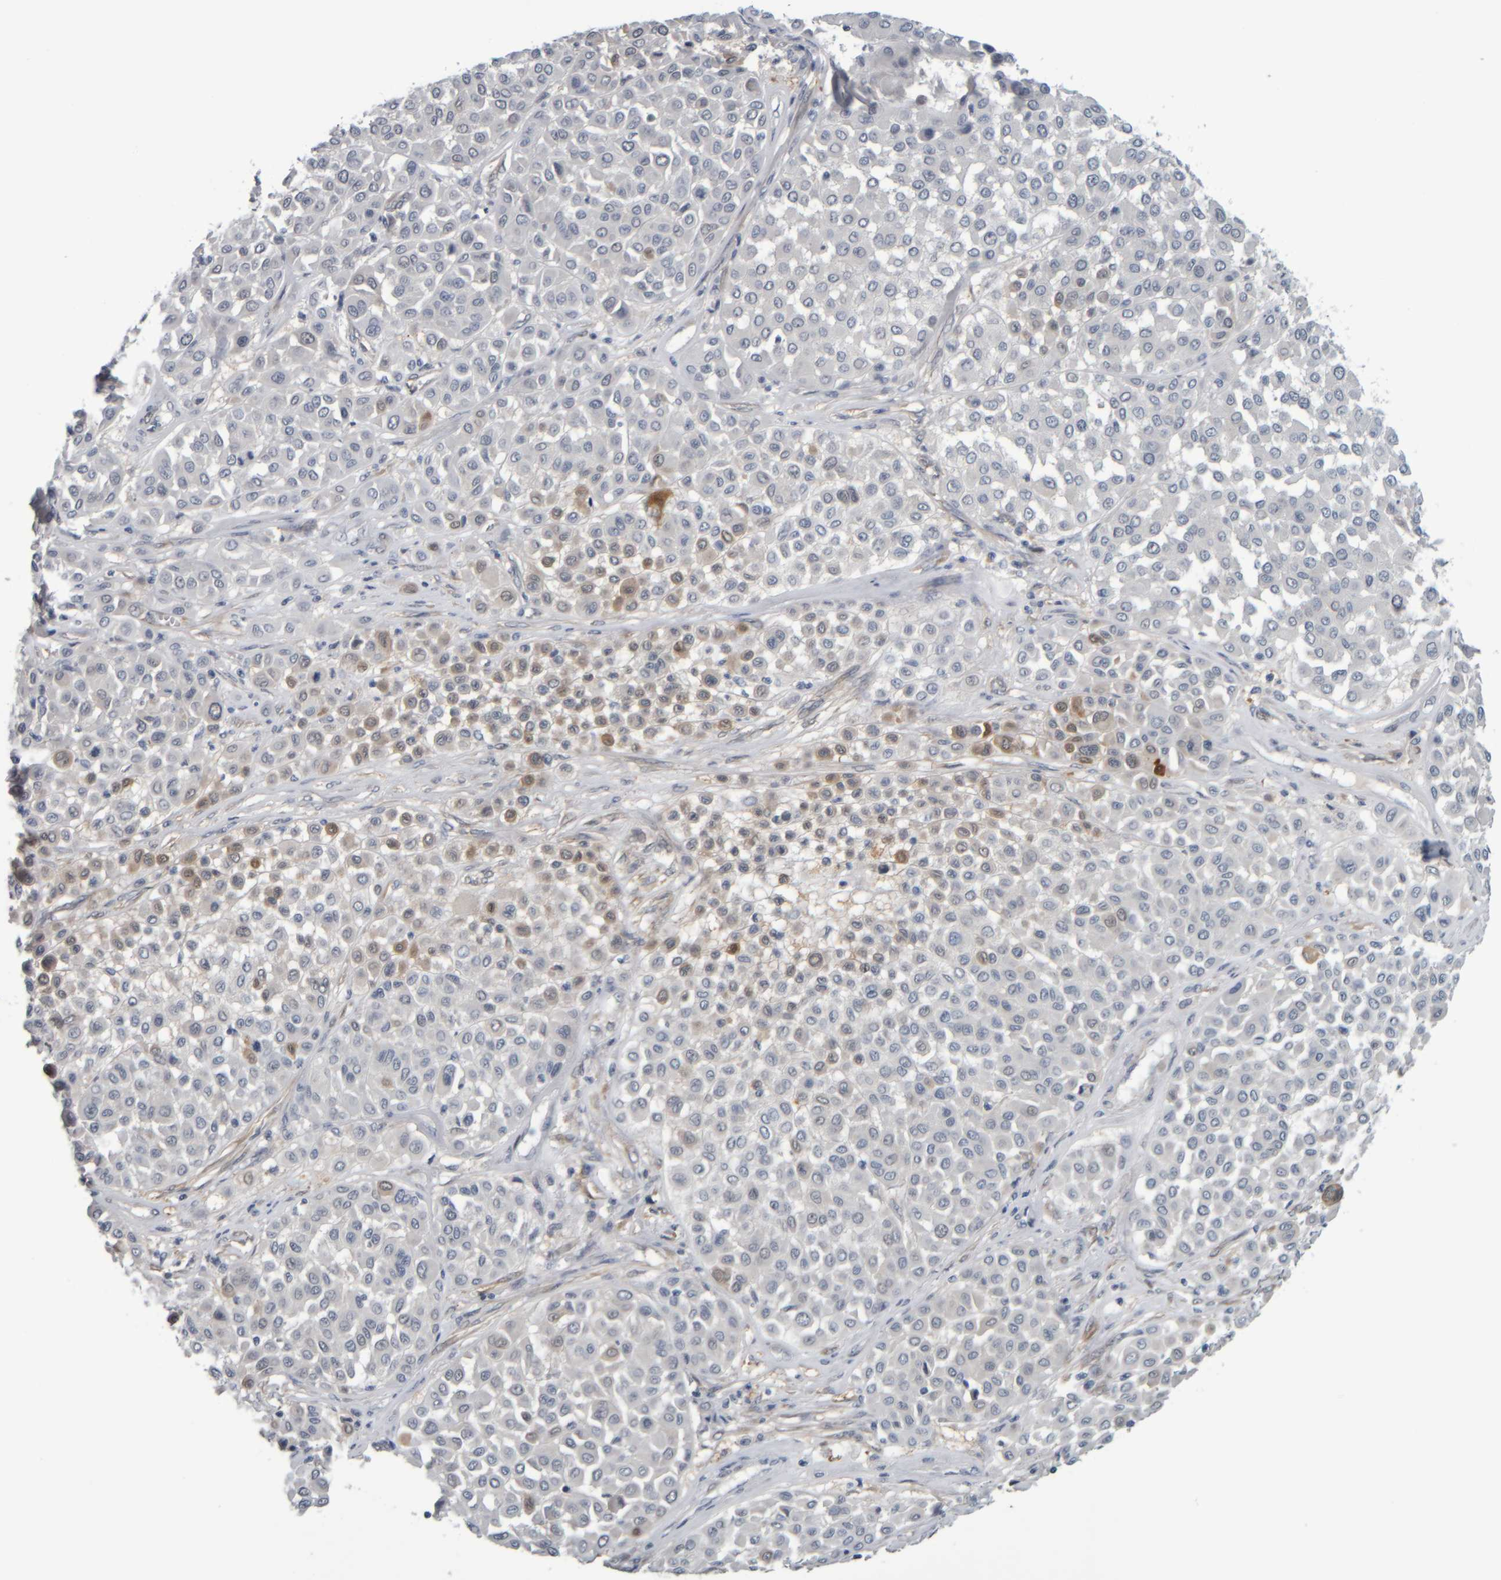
{"staining": {"intensity": "weak", "quantity": "<25%", "location": "cytoplasmic/membranous"}, "tissue": "melanoma", "cell_type": "Tumor cells", "image_type": "cancer", "snomed": [{"axis": "morphology", "description": "Malignant melanoma, Metastatic site"}, {"axis": "topography", "description": "Soft tissue"}], "caption": "Immunohistochemical staining of melanoma demonstrates no significant expression in tumor cells.", "gene": "COL14A1", "patient": {"sex": "male", "age": 41}}